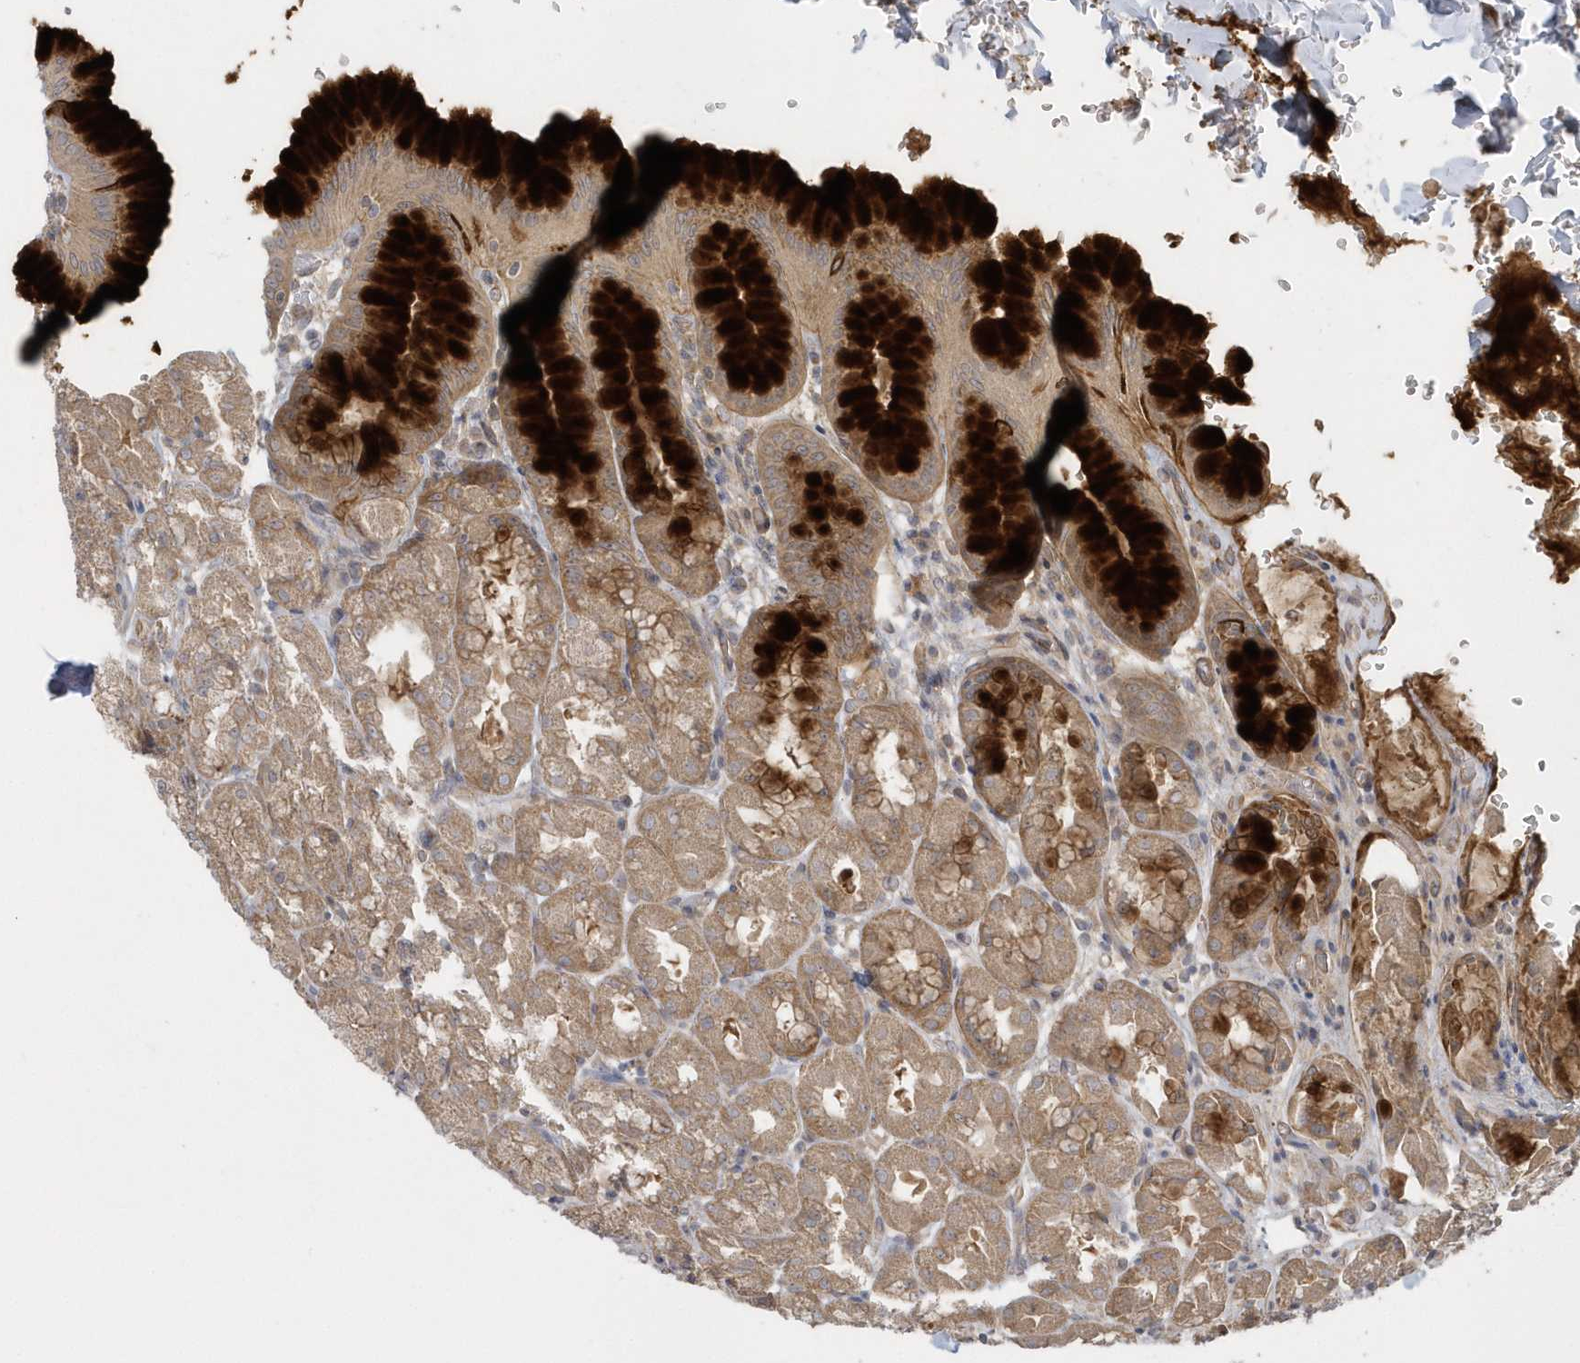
{"staining": {"intensity": "strong", "quantity": "25%-75%", "location": "cytoplasmic/membranous"}, "tissue": "stomach", "cell_type": "Glandular cells", "image_type": "normal", "snomed": [{"axis": "morphology", "description": "Normal tissue, NOS"}, {"axis": "topography", "description": "Stomach"}], "caption": "Immunohistochemistry (DAB) staining of unremarkable human stomach shows strong cytoplasmic/membranous protein expression in about 25%-75% of glandular cells.", "gene": "ACTR1A", "patient": {"sex": "male", "age": 42}}